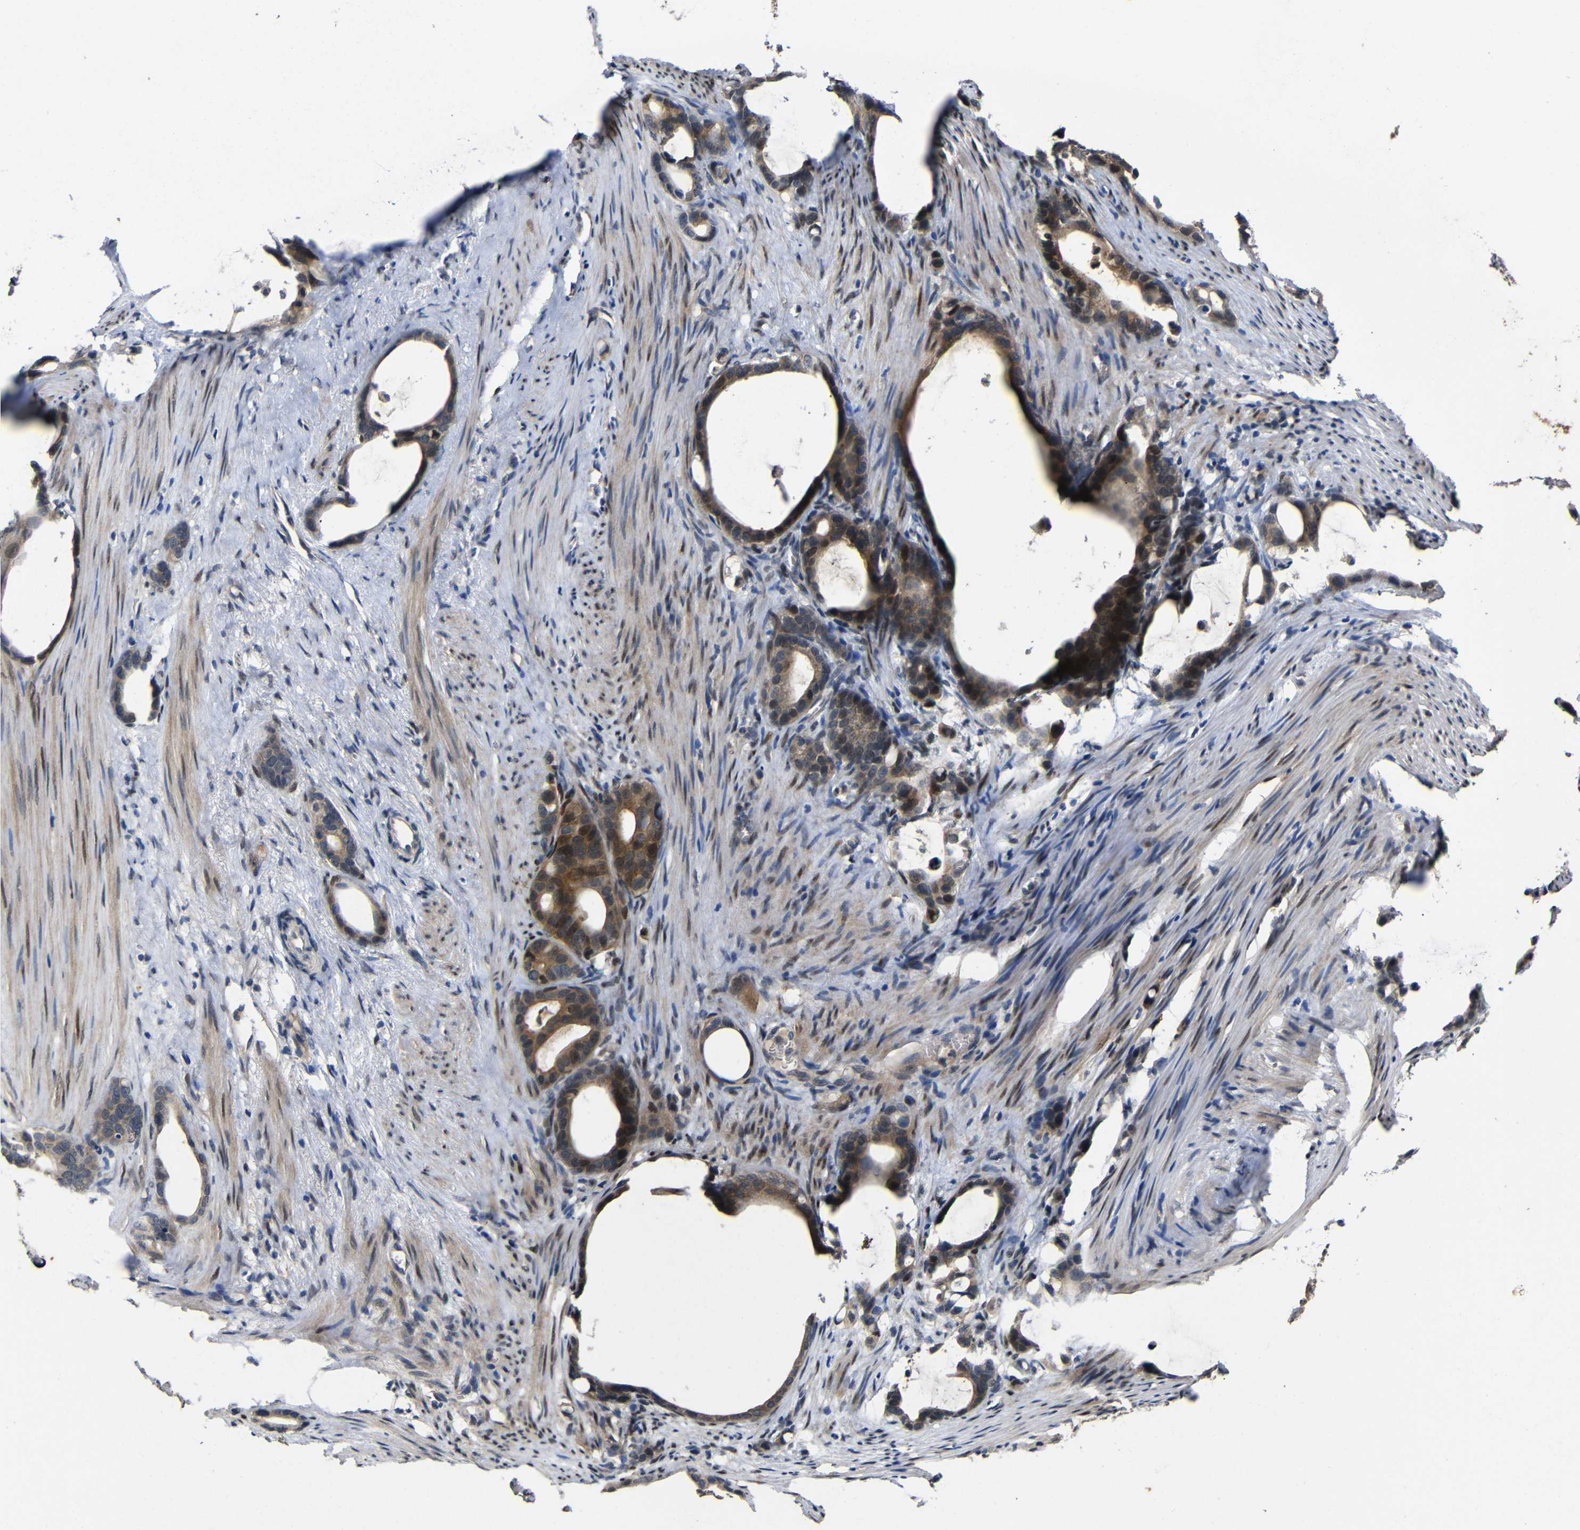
{"staining": {"intensity": "weak", "quantity": ">75%", "location": "cytoplasmic/membranous"}, "tissue": "stomach cancer", "cell_type": "Tumor cells", "image_type": "cancer", "snomed": [{"axis": "morphology", "description": "Adenocarcinoma, NOS"}, {"axis": "topography", "description": "Stomach"}], "caption": "Stomach cancer (adenocarcinoma) stained for a protein (brown) demonstrates weak cytoplasmic/membranous positive staining in about >75% of tumor cells.", "gene": "ATG12", "patient": {"sex": "female", "age": 75}}